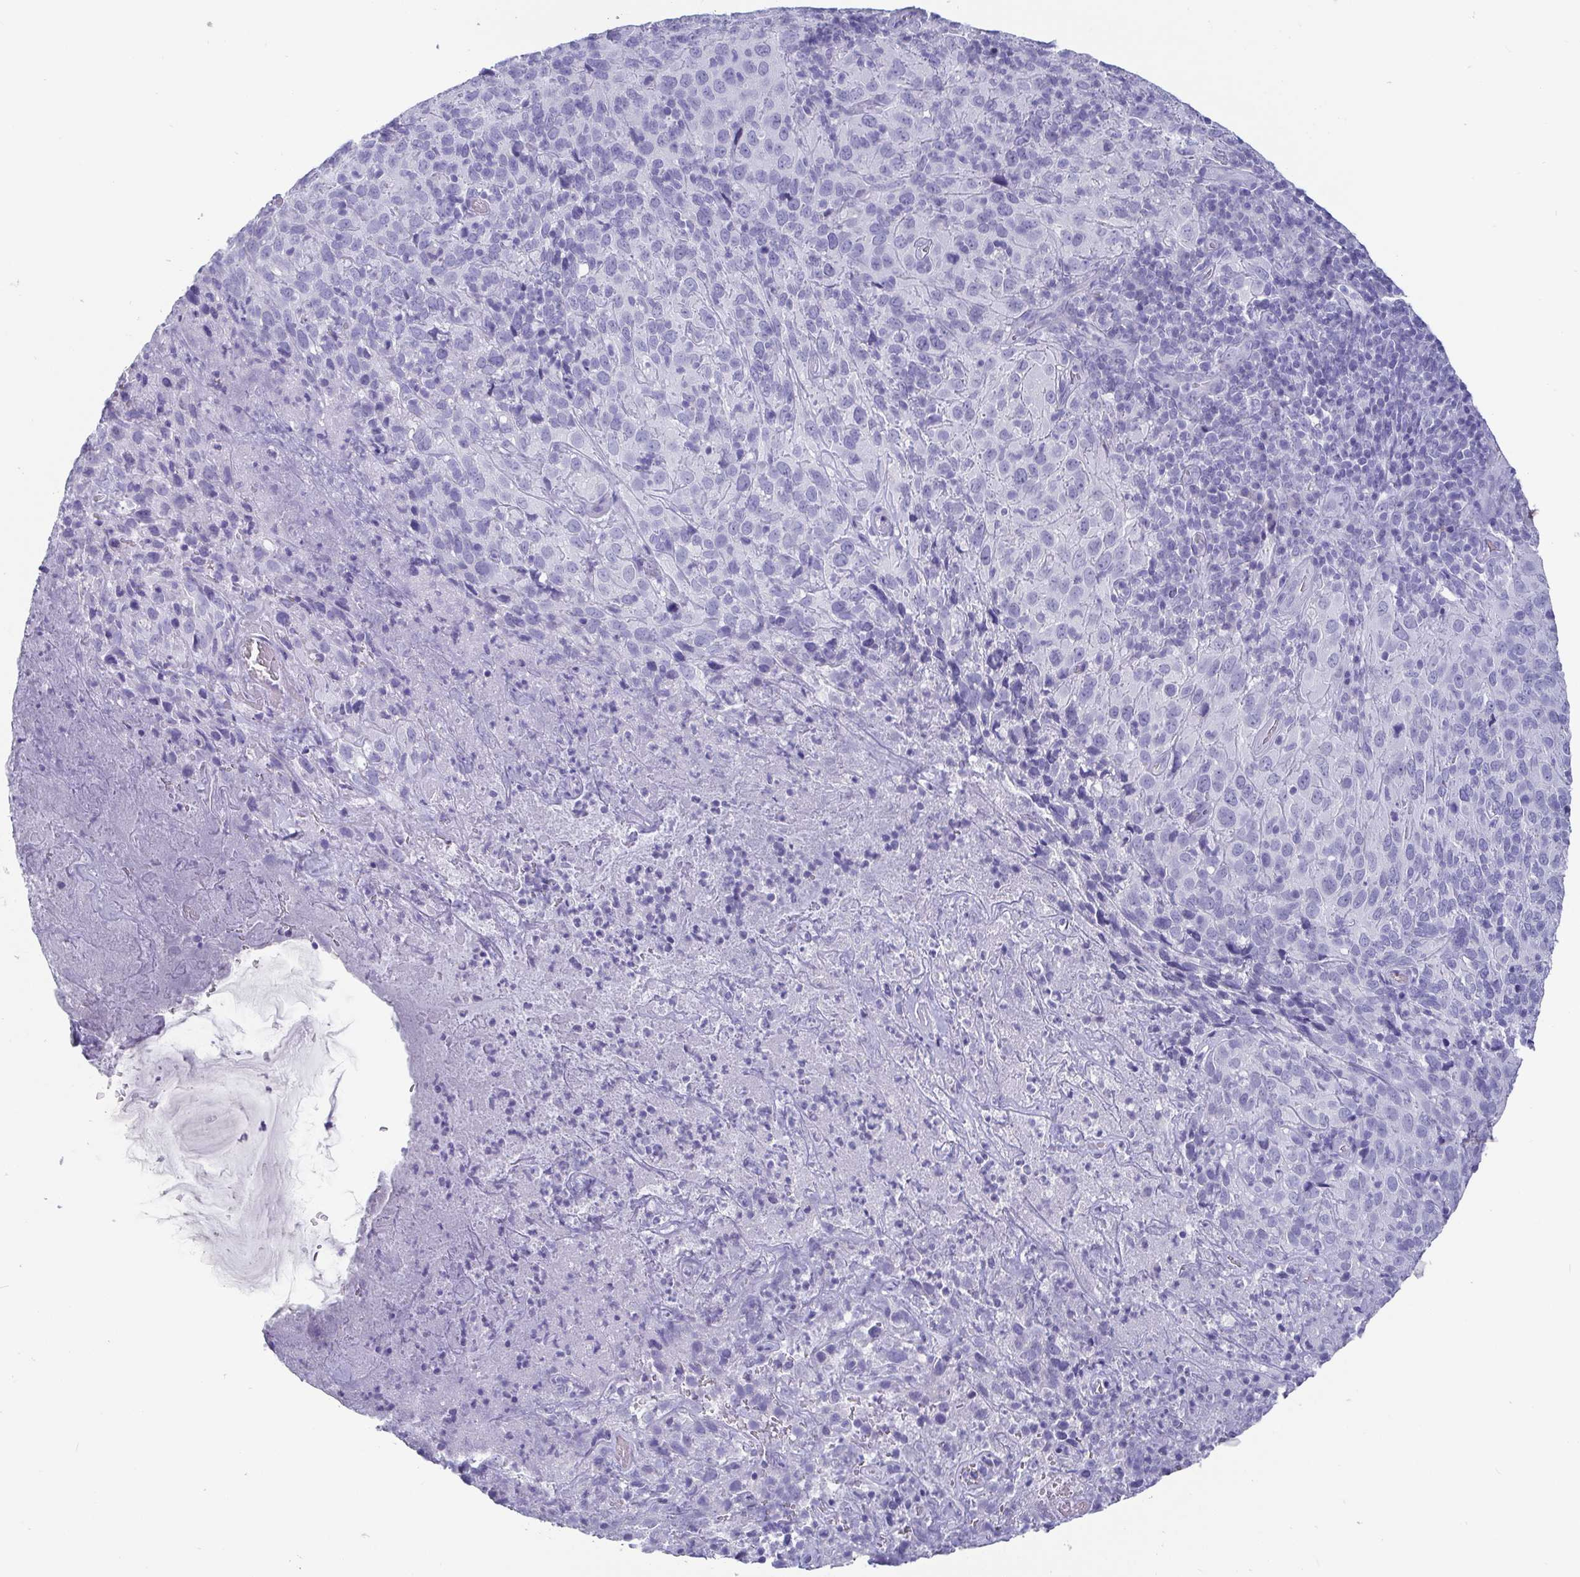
{"staining": {"intensity": "negative", "quantity": "none", "location": "none"}, "tissue": "cervical cancer", "cell_type": "Tumor cells", "image_type": "cancer", "snomed": [{"axis": "morphology", "description": "Squamous cell carcinoma, NOS"}, {"axis": "topography", "description": "Cervix"}], "caption": "Immunohistochemistry histopathology image of neoplastic tissue: cervical cancer stained with DAB (3,3'-diaminobenzidine) exhibits no significant protein staining in tumor cells.", "gene": "SCGN", "patient": {"sex": "female", "age": 51}}